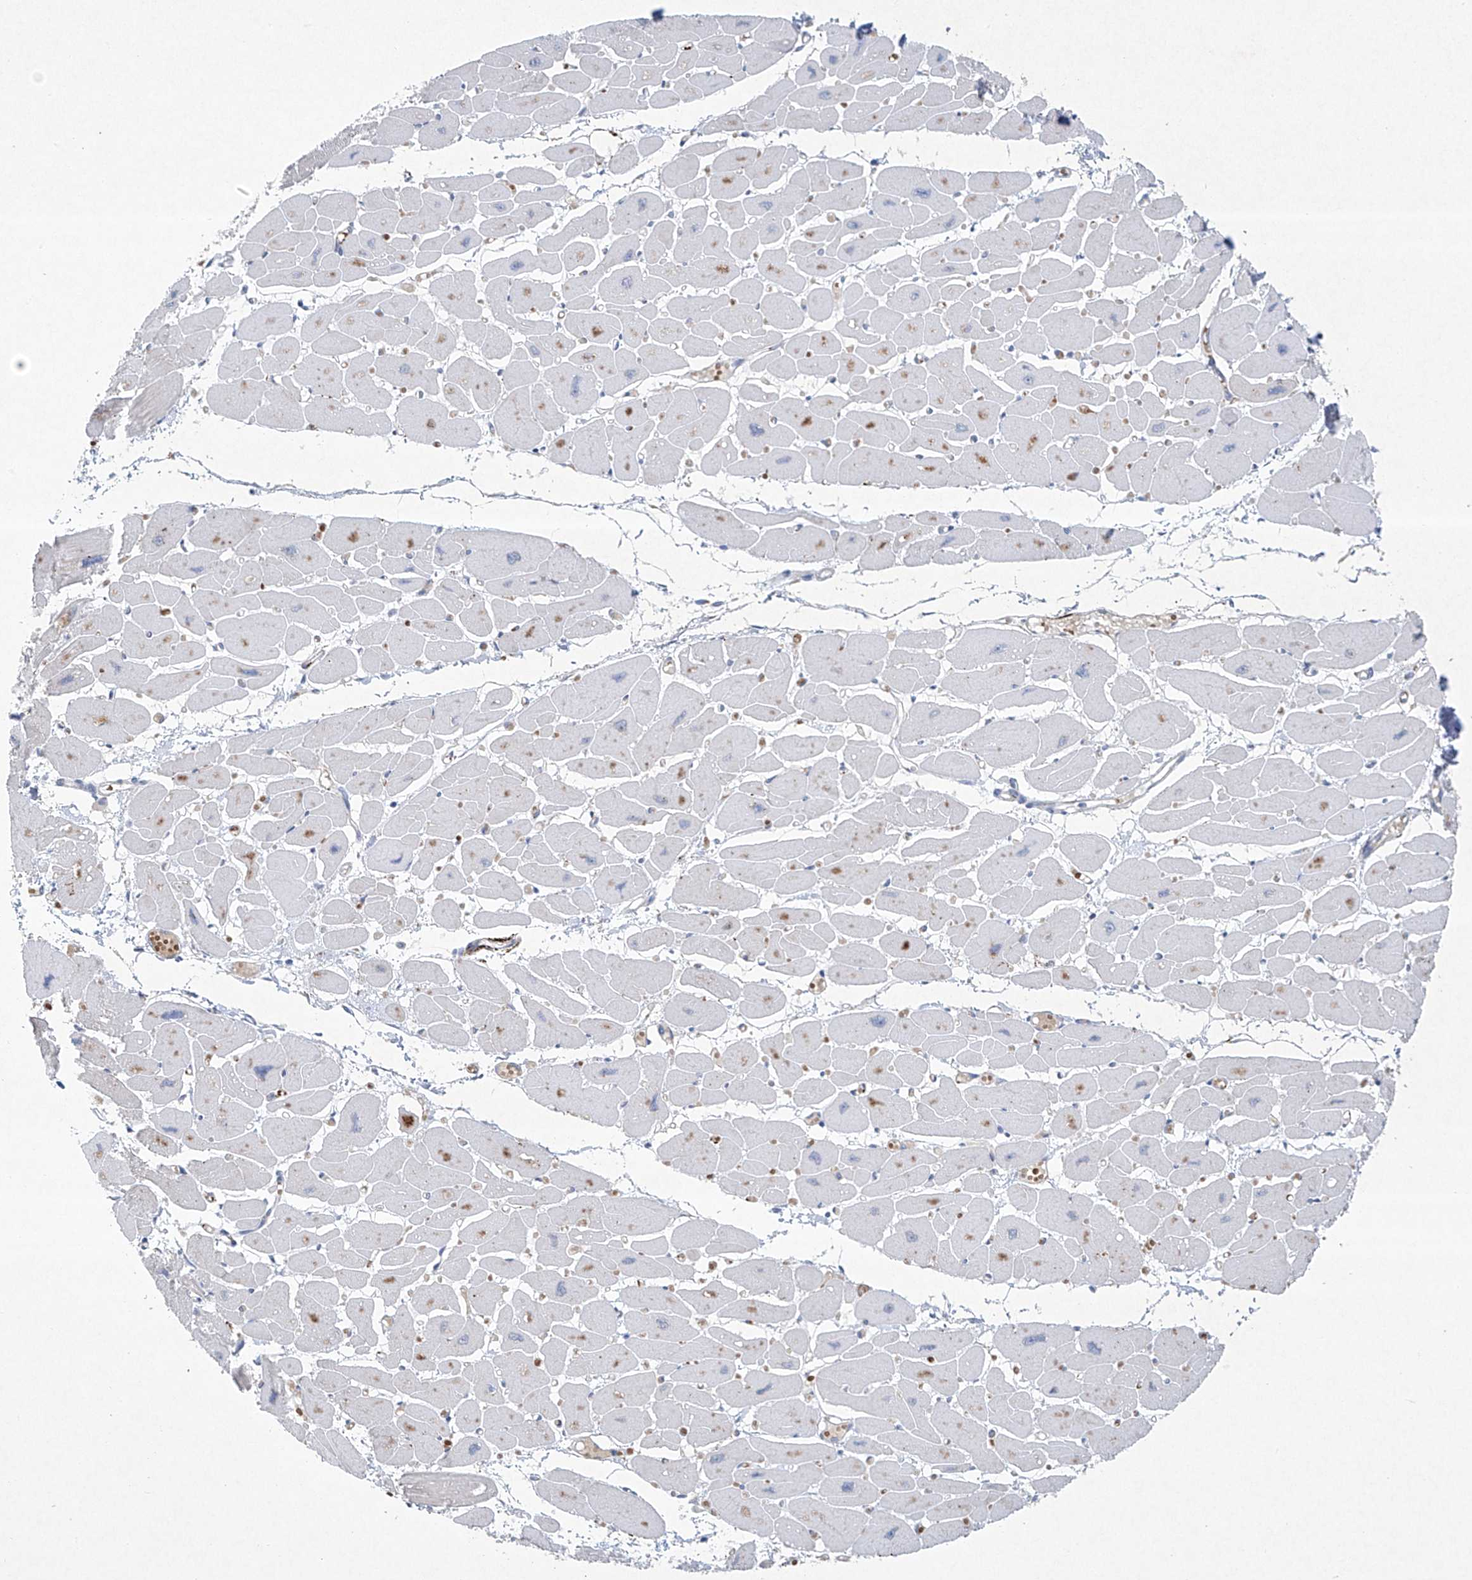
{"staining": {"intensity": "moderate", "quantity": "25%-75%", "location": "cytoplasmic/membranous"}, "tissue": "heart muscle", "cell_type": "Cardiomyocytes", "image_type": "normal", "snomed": [{"axis": "morphology", "description": "Normal tissue, NOS"}, {"axis": "topography", "description": "Heart"}], "caption": "A photomicrograph of human heart muscle stained for a protein exhibits moderate cytoplasmic/membranous brown staining in cardiomyocytes.", "gene": "TJAP1", "patient": {"sex": "female", "age": 54}}